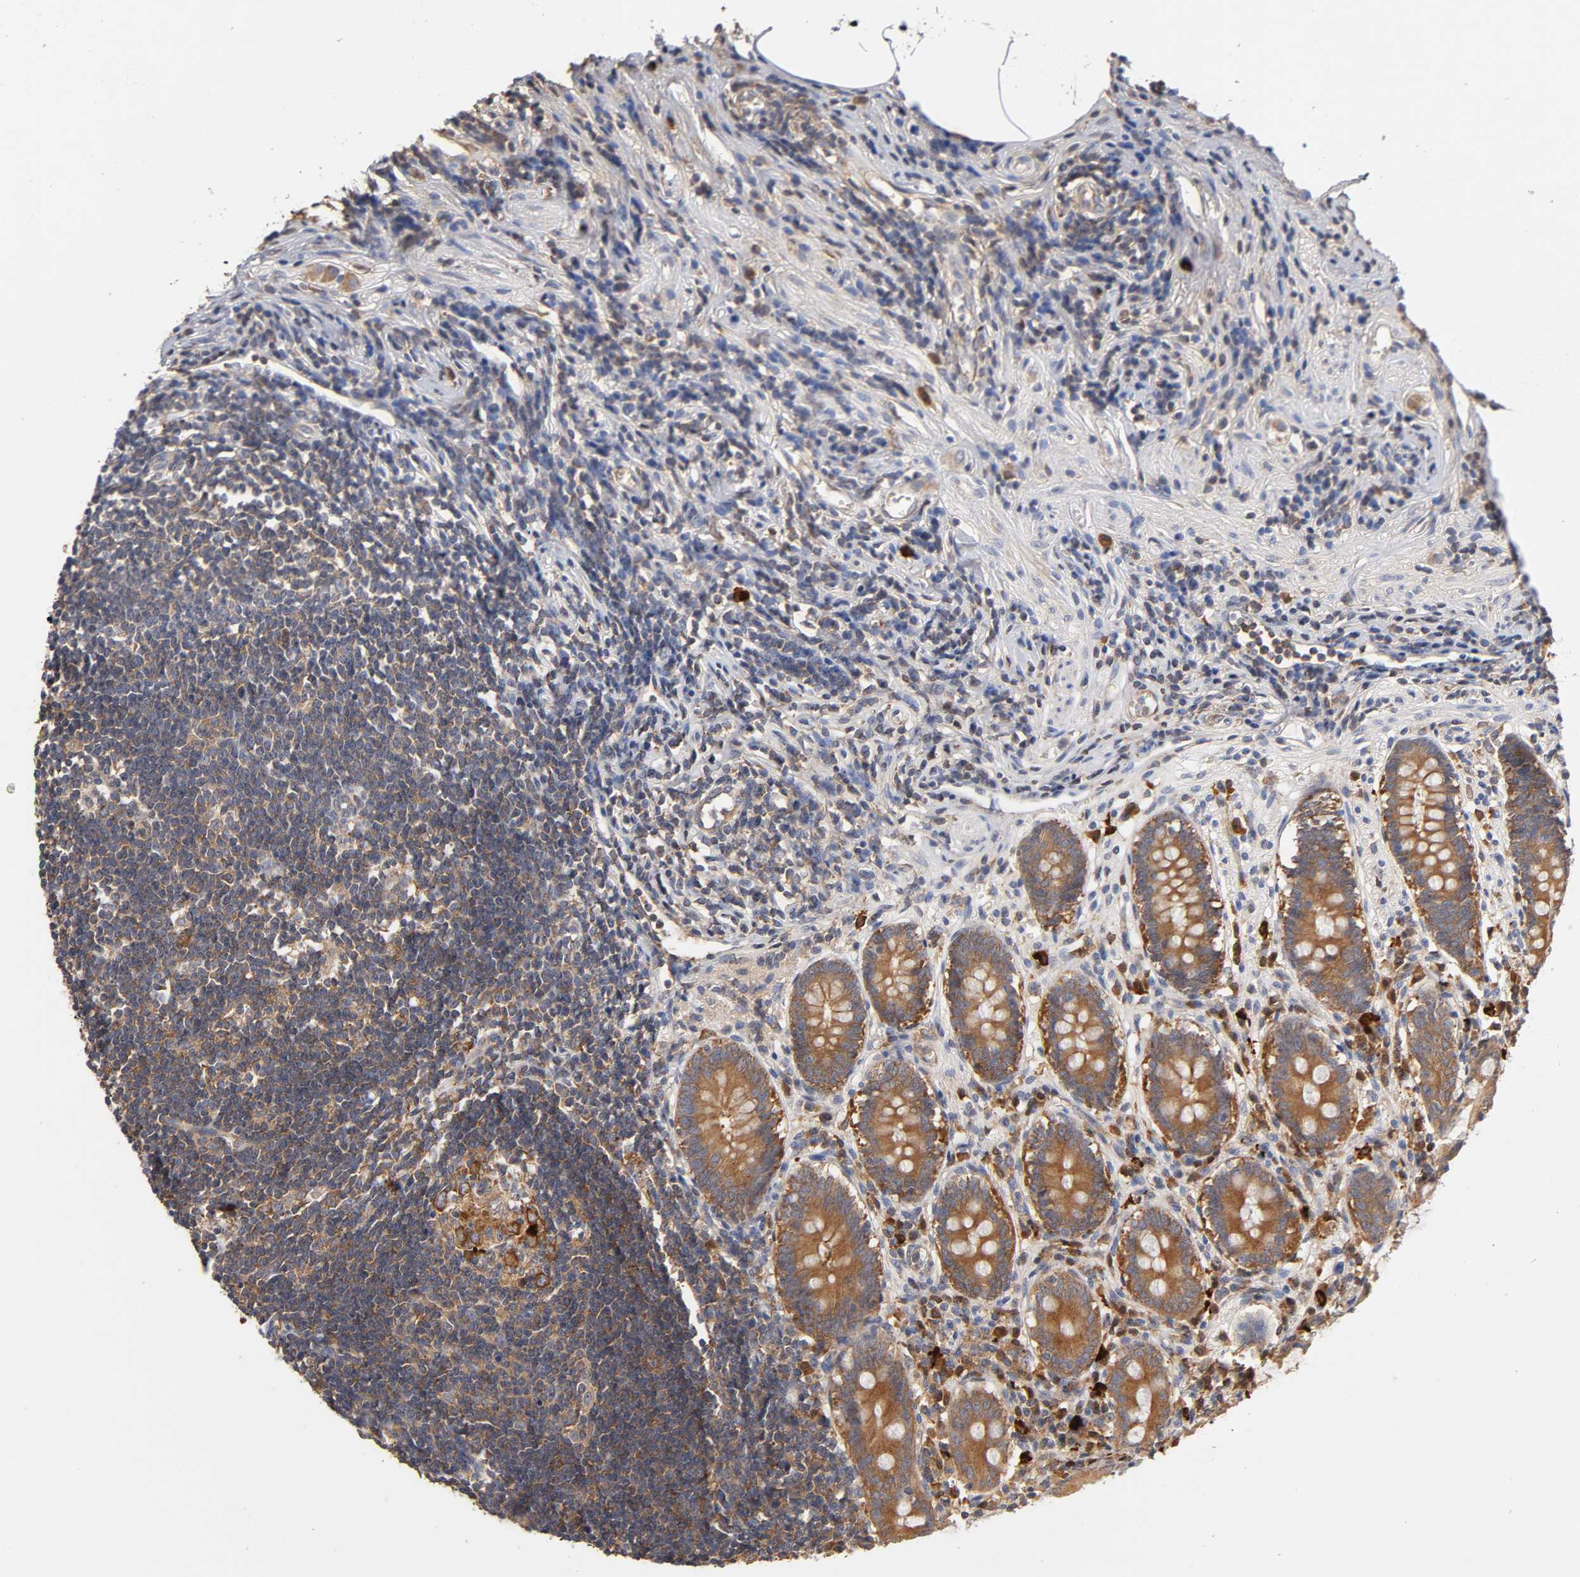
{"staining": {"intensity": "moderate", "quantity": ">75%", "location": "cytoplasmic/membranous"}, "tissue": "appendix", "cell_type": "Glandular cells", "image_type": "normal", "snomed": [{"axis": "morphology", "description": "Normal tissue, NOS"}, {"axis": "topography", "description": "Appendix"}], "caption": "DAB (3,3'-diaminobenzidine) immunohistochemical staining of unremarkable human appendix demonstrates moderate cytoplasmic/membranous protein expression in approximately >75% of glandular cells.", "gene": "RPS29", "patient": {"sex": "female", "age": 50}}